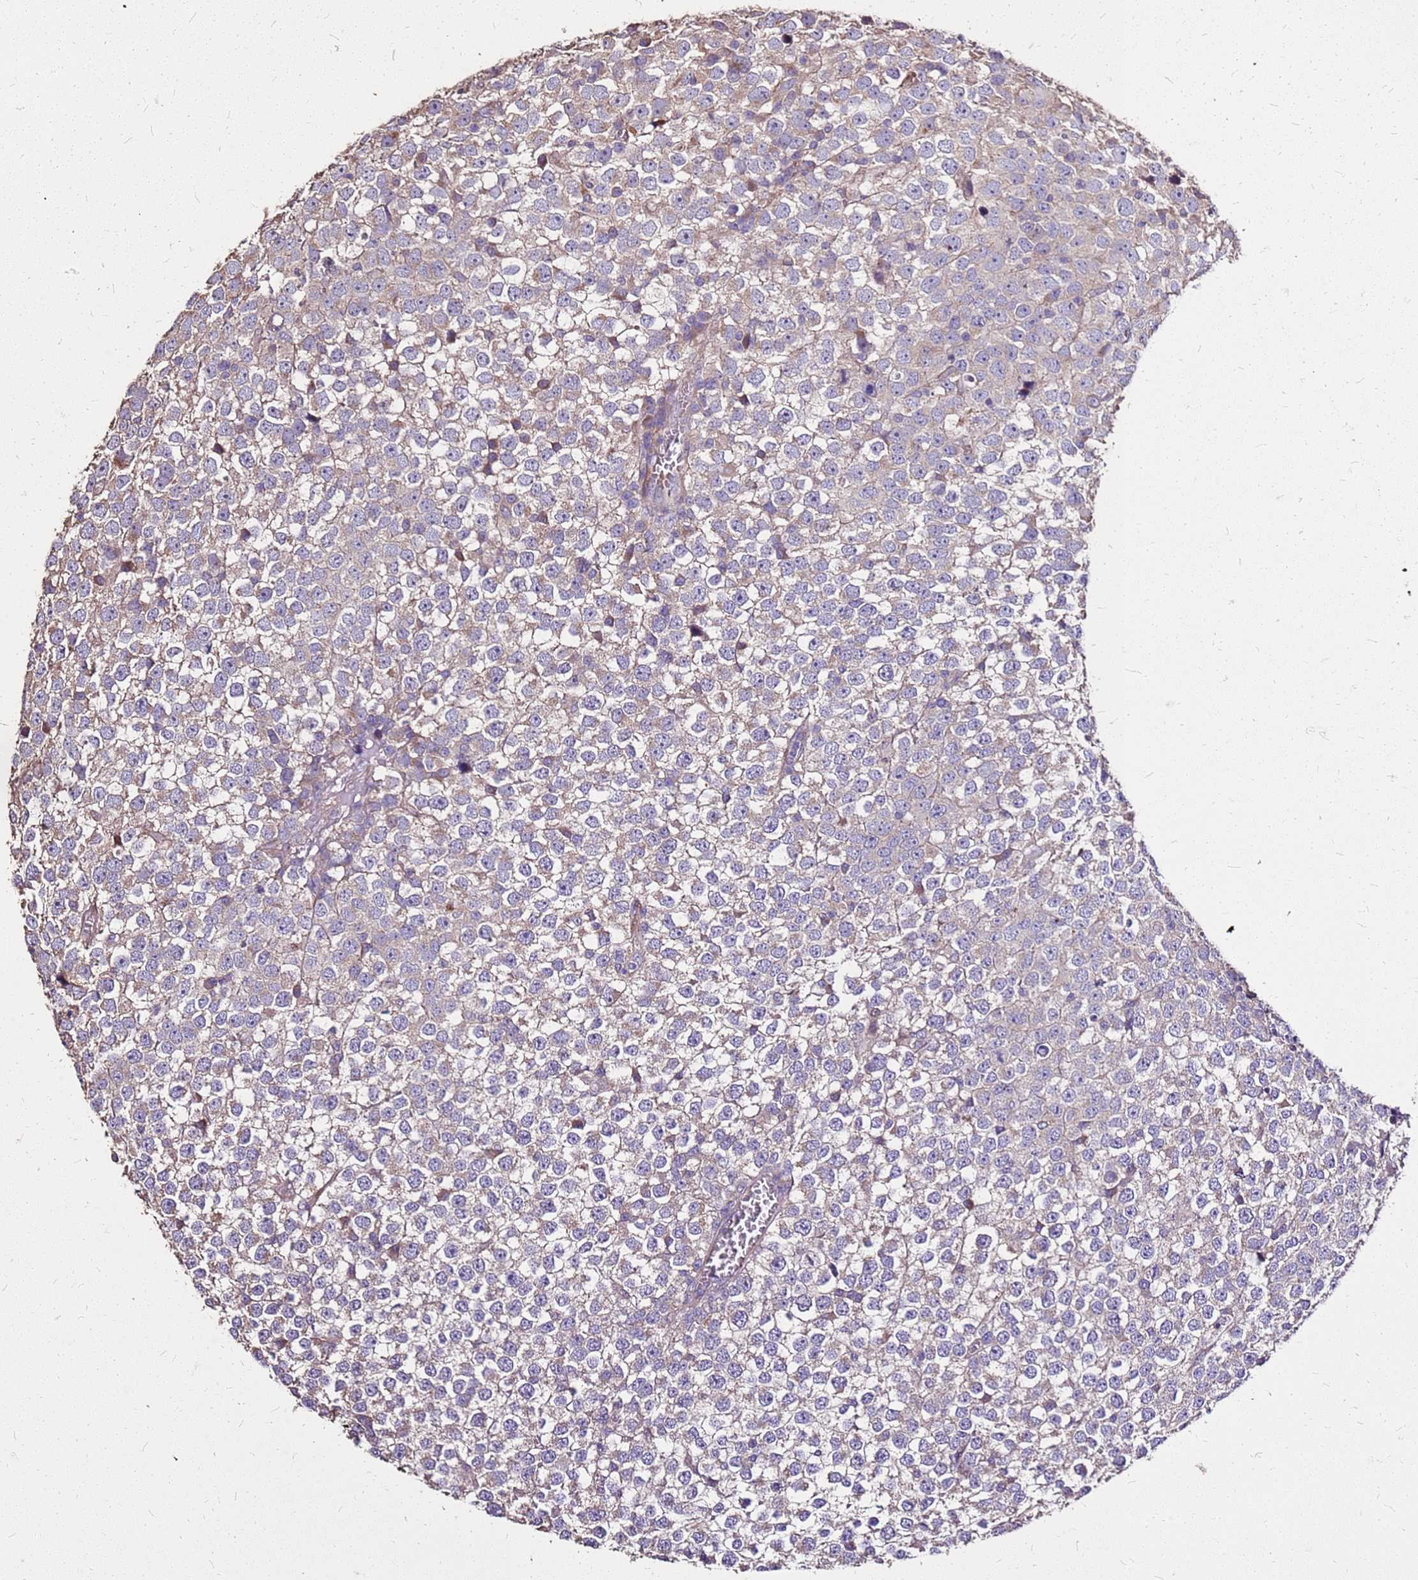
{"staining": {"intensity": "weak", "quantity": "<25%", "location": "cytoplasmic/membranous"}, "tissue": "testis cancer", "cell_type": "Tumor cells", "image_type": "cancer", "snomed": [{"axis": "morphology", "description": "Seminoma, NOS"}, {"axis": "topography", "description": "Testis"}], "caption": "A histopathology image of human testis cancer is negative for staining in tumor cells.", "gene": "EXD3", "patient": {"sex": "male", "age": 65}}